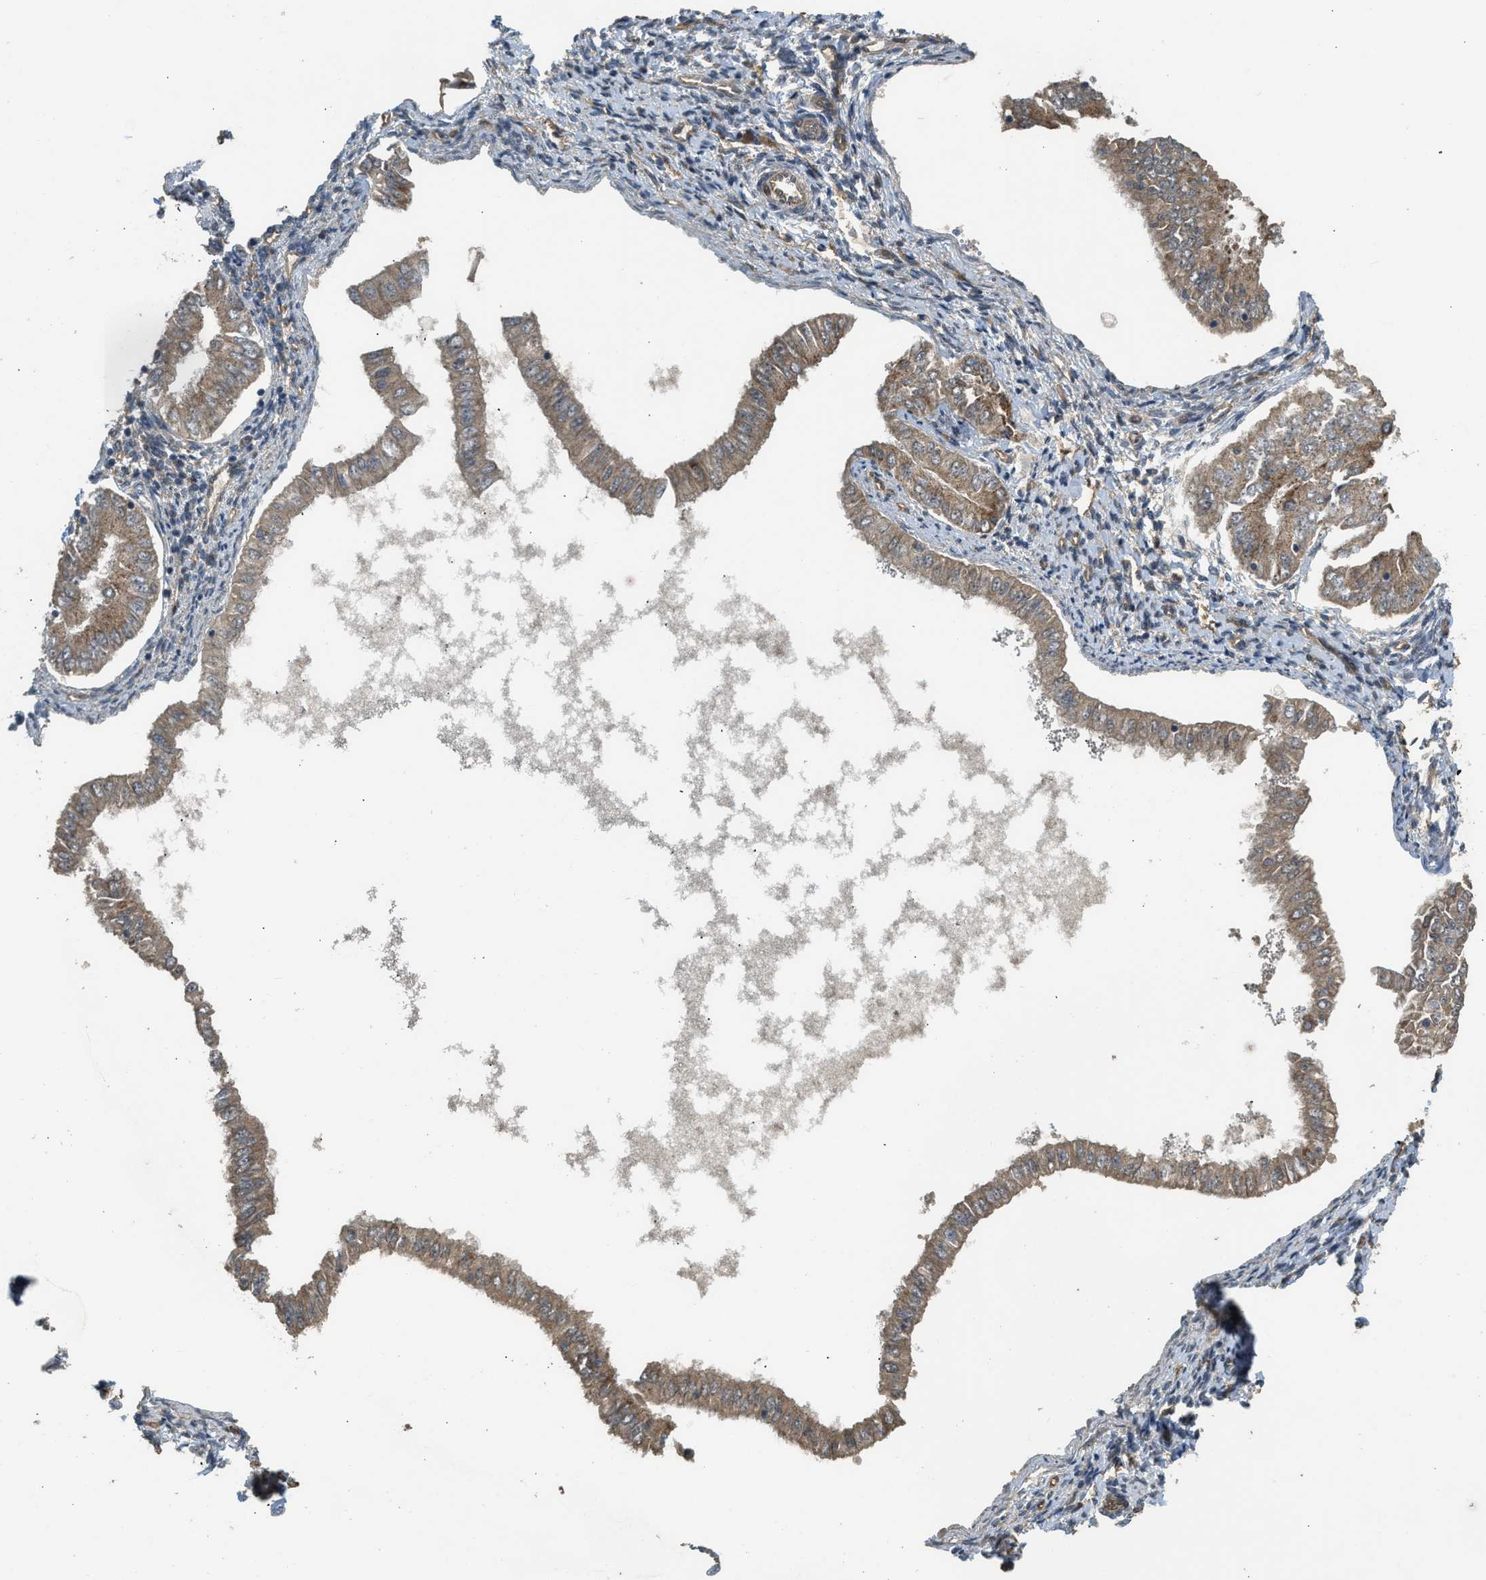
{"staining": {"intensity": "moderate", "quantity": ">75%", "location": "cytoplasmic/membranous"}, "tissue": "endometrial cancer", "cell_type": "Tumor cells", "image_type": "cancer", "snomed": [{"axis": "morphology", "description": "Adenocarcinoma, NOS"}, {"axis": "topography", "description": "Endometrium"}], "caption": "Immunohistochemistry histopathology image of human adenocarcinoma (endometrial) stained for a protein (brown), which exhibits medium levels of moderate cytoplasmic/membranous staining in approximately >75% of tumor cells.", "gene": "GET1", "patient": {"sex": "female", "age": 53}}